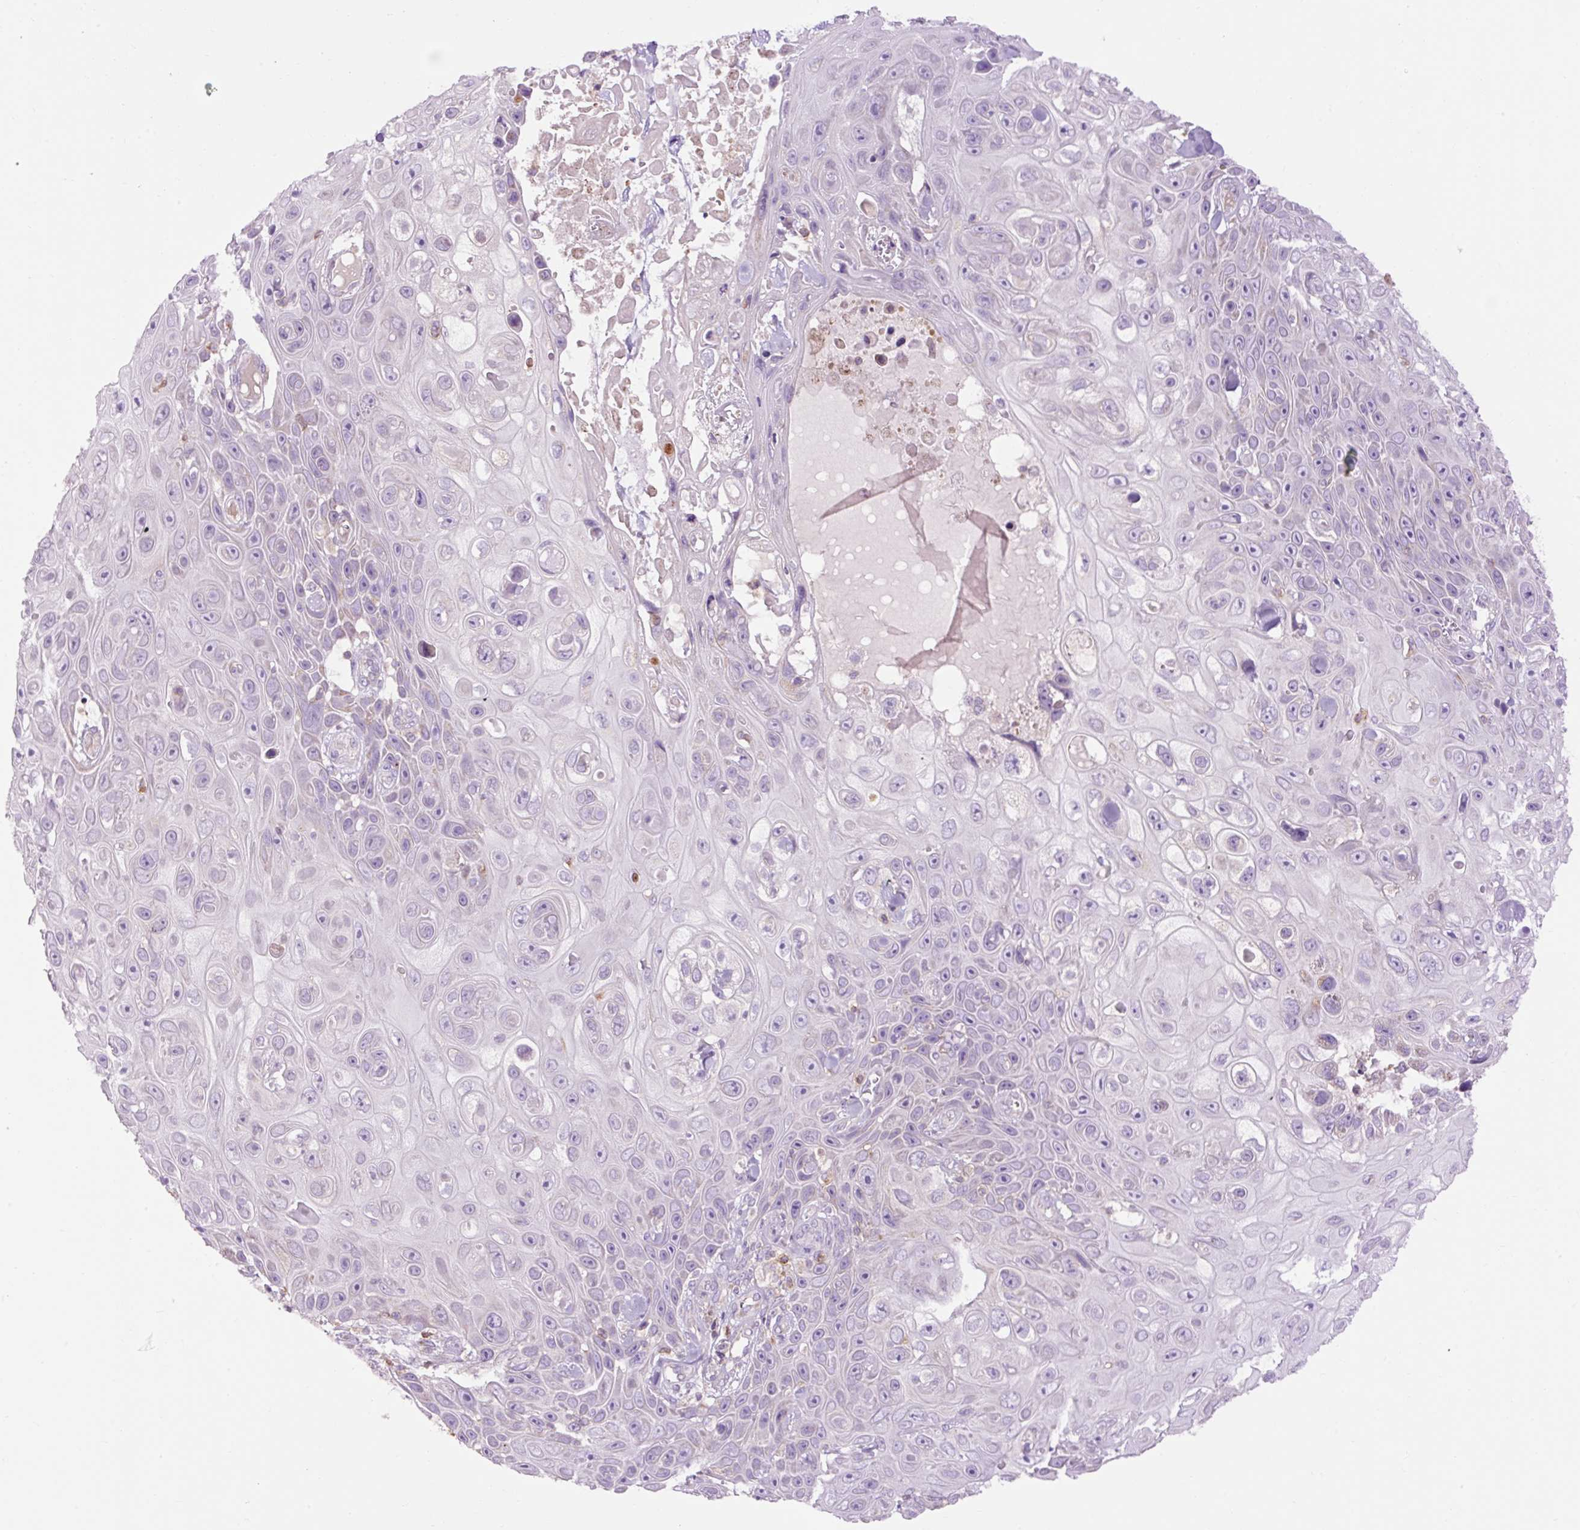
{"staining": {"intensity": "negative", "quantity": "none", "location": "none"}, "tissue": "skin cancer", "cell_type": "Tumor cells", "image_type": "cancer", "snomed": [{"axis": "morphology", "description": "Squamous cell carcinoma, NOS"}, {"axis": "topography", "description": "Skin"}], "caption": "Micrograph shows no significant protein positivity in tumor cells of squamous cell carcinoma (skin). (DAB (3,3'-diaminobenzidine) immunohistochemistry visualized using brightfield microscopy, high magnification).", "gene": "CD83", "patient": {"sex": "male", "age": 82}}